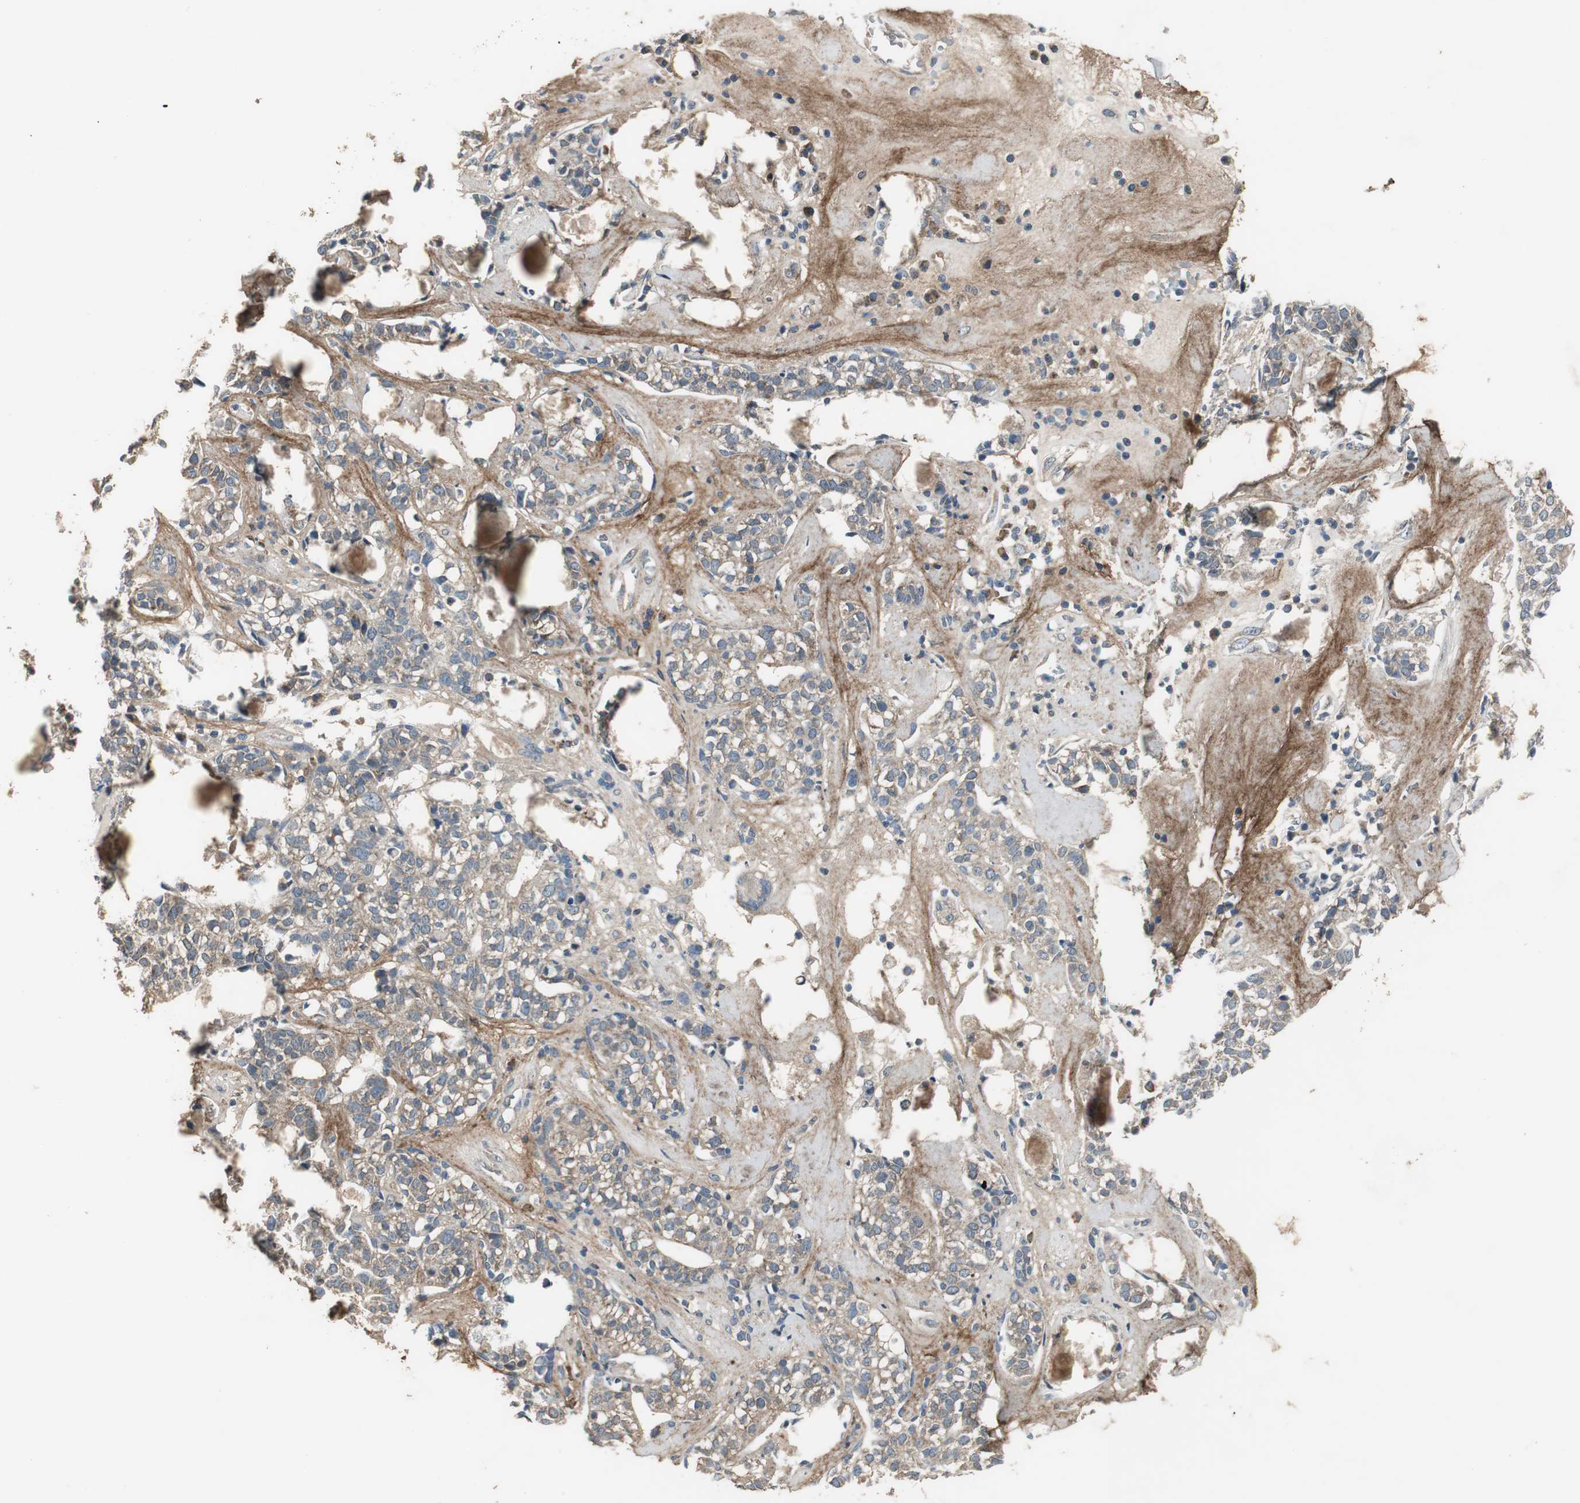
{"staining": {"intensity": "weak", "quantity": ">75%", "location": "cytoplasmic/membranous"}, "tissue": "head and neck cancer", "cell_type": "Tumor cells", "image_type": "cancer", "snomed": [{"axis": "morphology", "description": "Adenocarcinoma, NOS"}, {"axis": "topography", "description": "Salivary gland"}, {"axis": "topography", "description": "Head-Neck"}], "caption": "IHC histopathology image of human adenocarcinoma (head and neck) stained for a protein (brown), which displays low levels of weak cytoplasmic/membranous positivity in approximately >75% of tumor cells.", "gene": "MSTO1", "patient": {"sex": "female", "age": 65}}